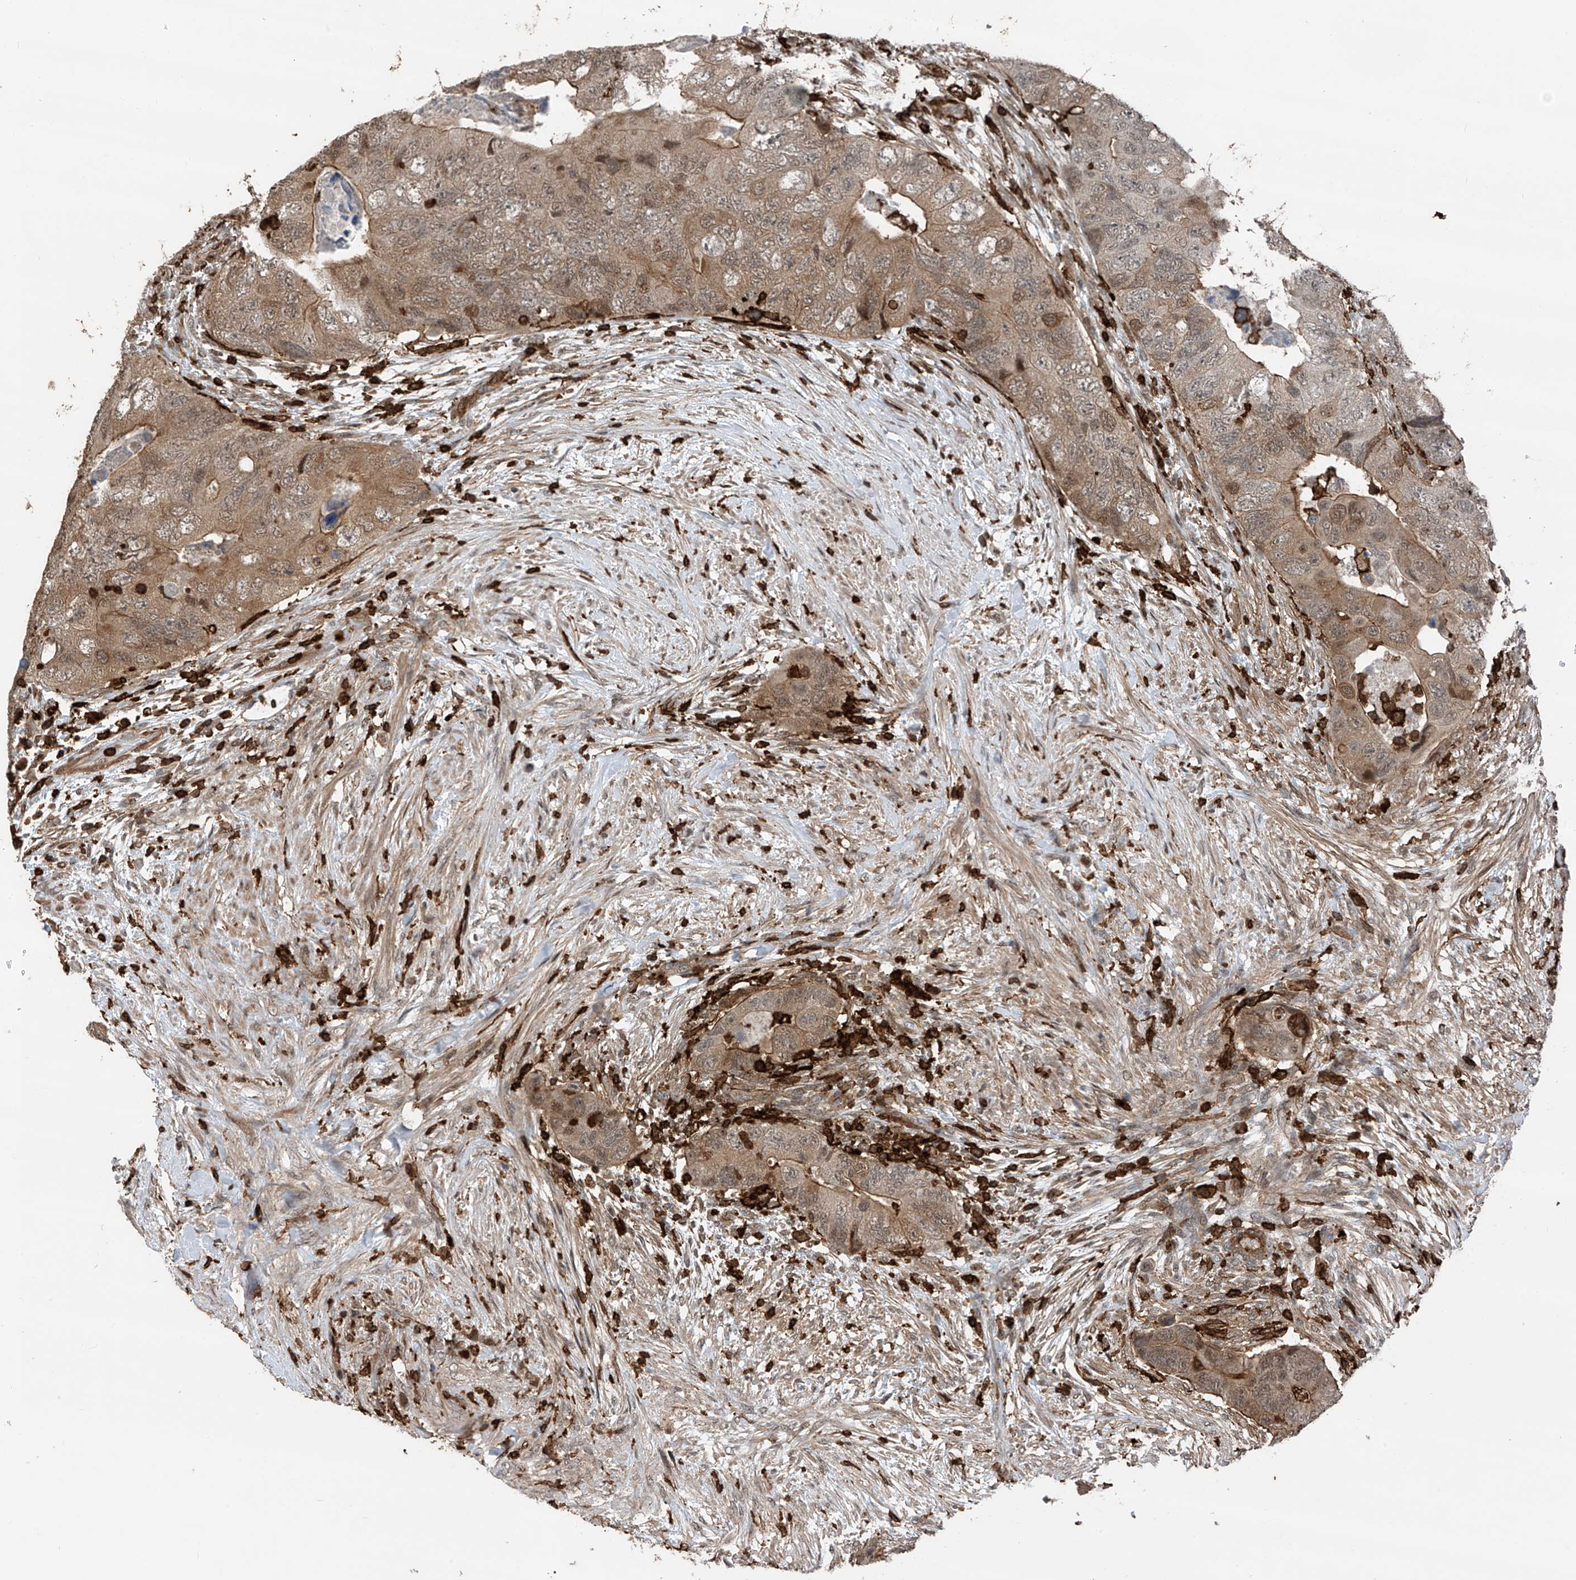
{"staining": {"intensity": "moderate", "quantity": ">75%", "location": "cytoplasmic/membranous,nuclear"}, "tissue": "colorectal cancer", "cell_type": "Tumor cells", "image_type": "cancer", "snomed": [{"axis": "morphology", "description": "Adenocarcinoma, NOS"}, {"axis": "topography", "description": "Rectum"}], "caption": "Protein staining demonstrates moderate cytoplasmic/membranous and nuclear expression in approximately >75% of tumor cells in colorectal cancer.", "gene": "MICAL1", "patient": {"sex": "male", "age": 63}}